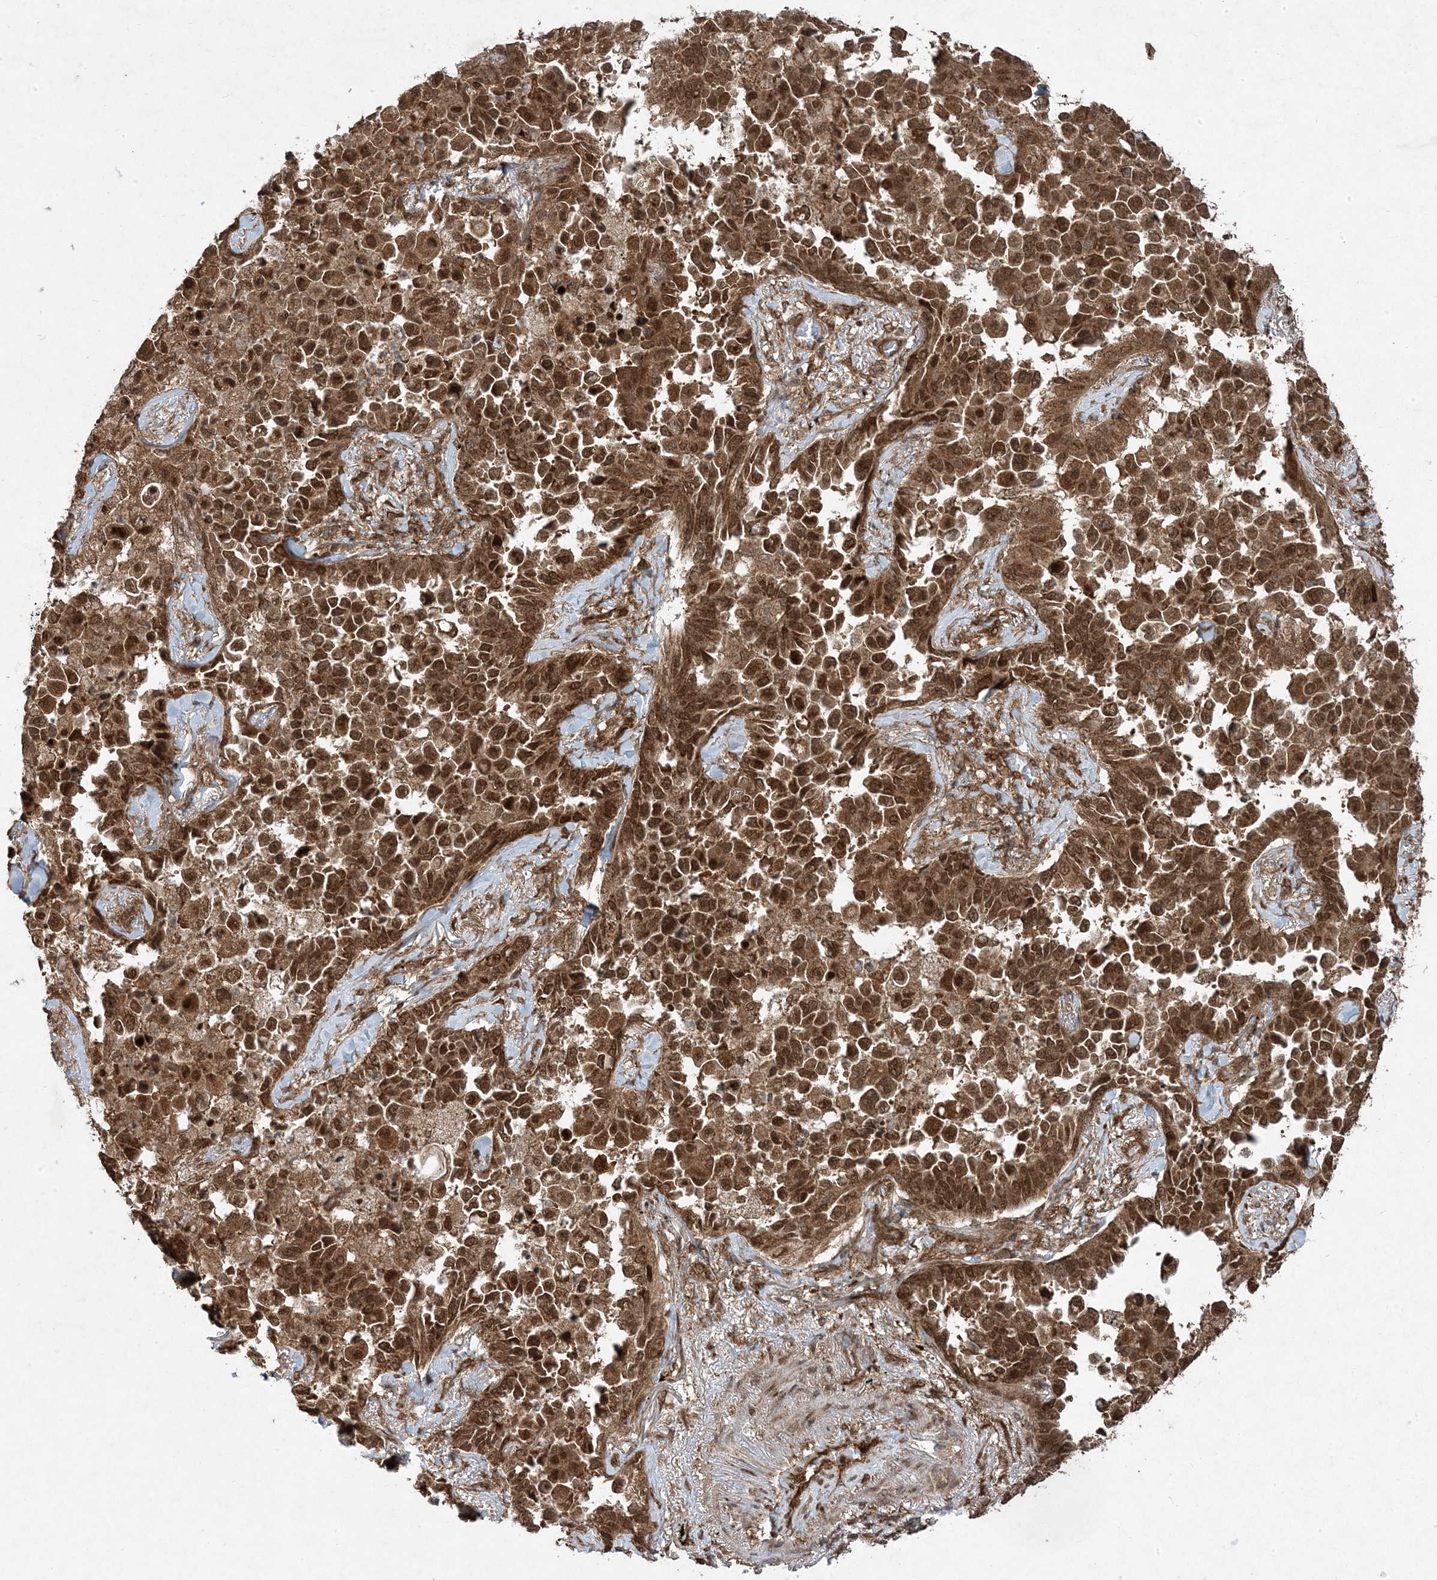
{"staining": {"intensity": "strong", "quantity": ">75%", "location": "cytoplasmic/membranous,nuclear"}, "tissue": "lung cancer", "cell_type": "Tumor cells", "image_type": "cancer", "snomed": [{"axis": "morphology", "description": "Adenocarcinoma, NOS"}, {"axis": "topography", "description": "Lung"}], "caption": "The image displays immunohistochemical staining of lung adenocarcinoma. There is strong cytoplasmic/membranous and nuclear expression is present in about >75% of tumor cells. (IHC, brightfield microscopy, high magnification).", "gene": "PLEKHM2", "patient": {"sex": "female", "age": 67}}